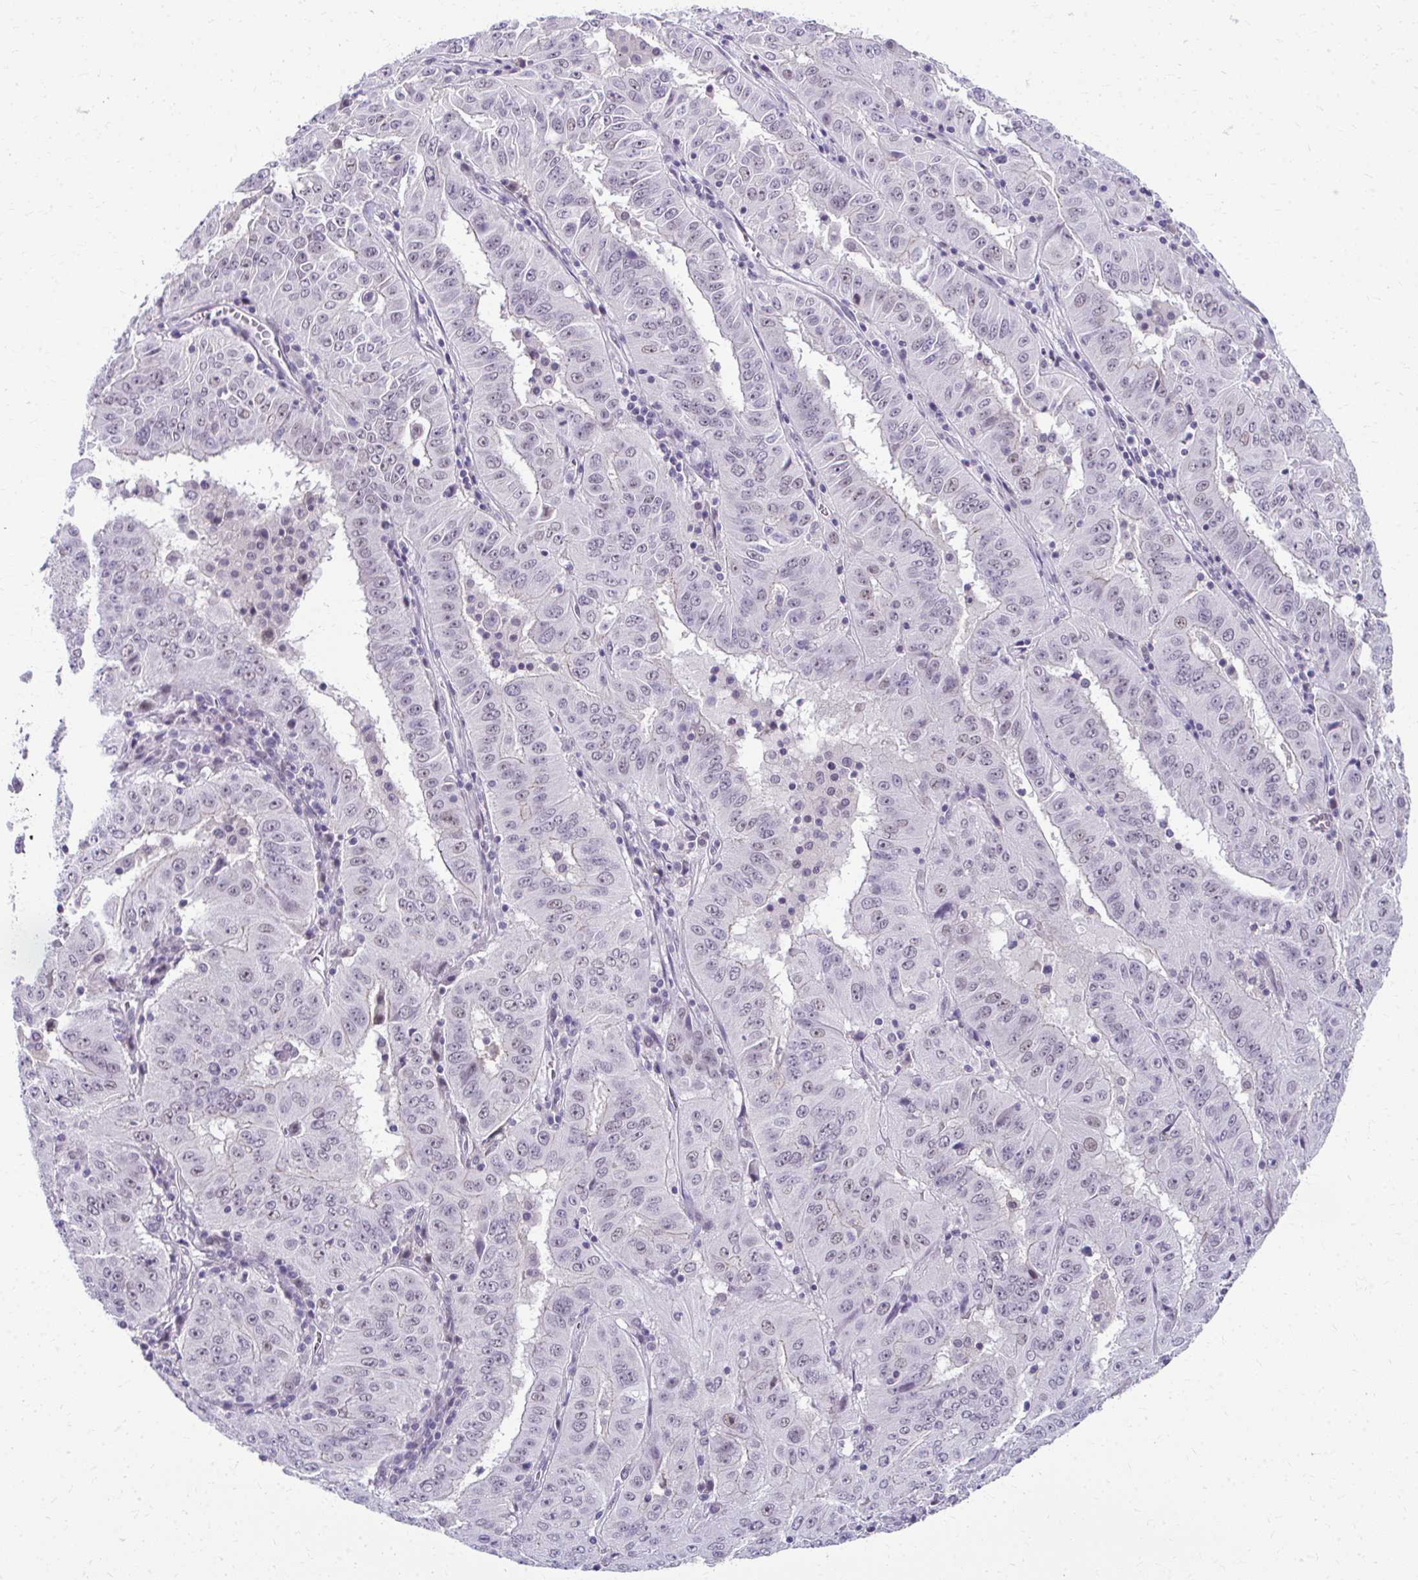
{"staining": {"intensity": "weak", "quantity": "<25%", "location": "nuclear"}, "tissue": "pancreatic cancer", "cell_type": "Tumor cells", "image_type": "cancer", "snomed": [{"axis": "morphology", "description": "Adenocarcinoma, NOS"}, {"axis": "topography", "description": "Pancreas"}], "caption": "Immunohistochemistry (IHC) of pancreatic adenocarcinoma exhibits no staining in tumor cells.", "gene": "MAF1", "patient": {"sex": "male", "age": 63}}